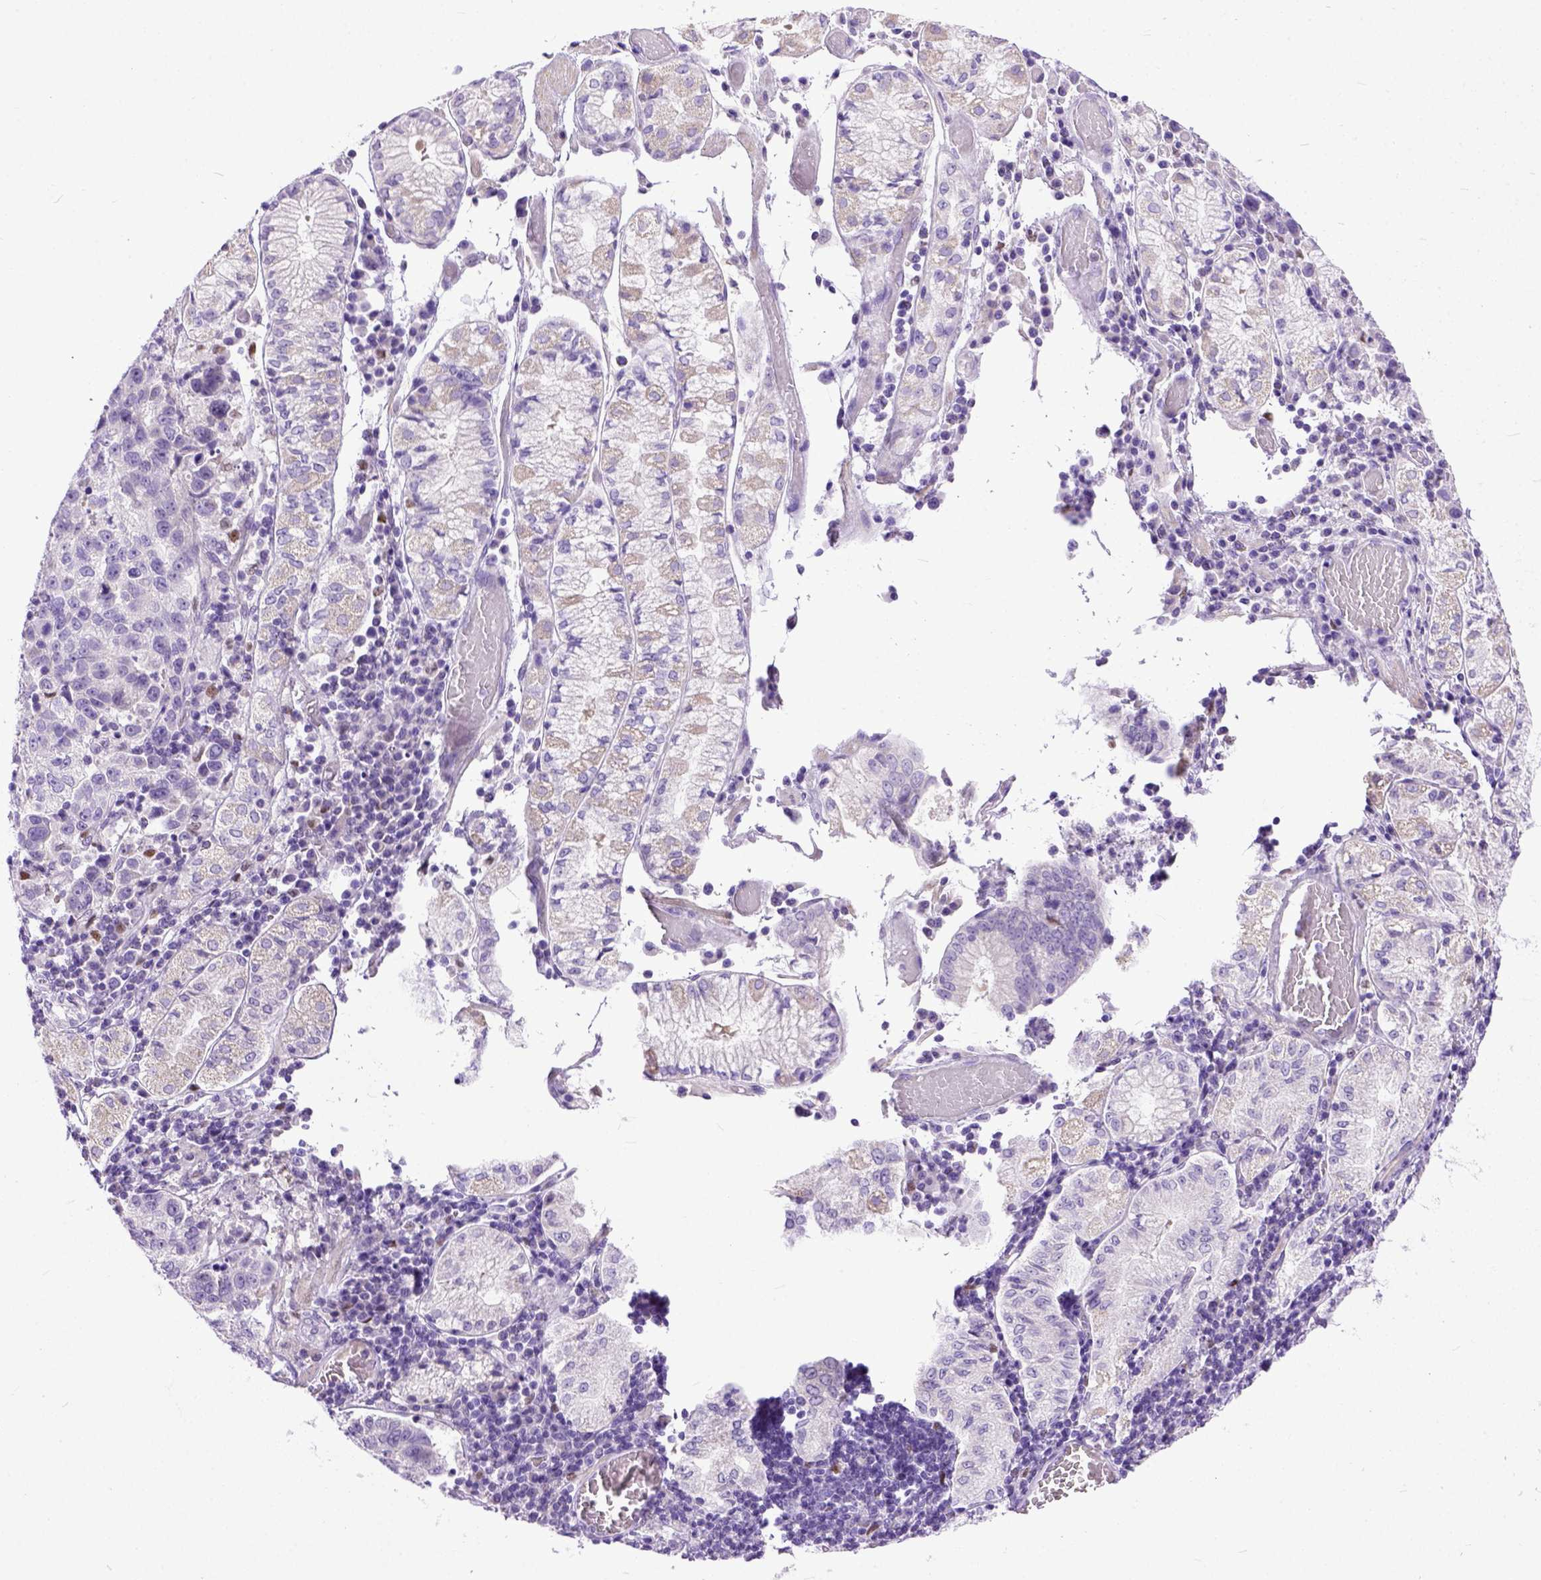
{"staining": {"intensity": "negative", "quantity": "none", "location": "none"}, "tissue": "stomach cancer", "cell_type": "Tumor cells", "image_type": "cancer", "snomed": [{"axis": "morphology", "description": "Adenocarcinoma, NOS"}, {"axis": "topography", "description": "Stomach"}], "caption": "A high-resolution histopathology image shows immunohistochemistry staining of stomach cancer (adenocarcinoma), which displays no significant expression in tumor cells.", "gene": "CRB1", "patient": {"sex": "male", "age": 93}}